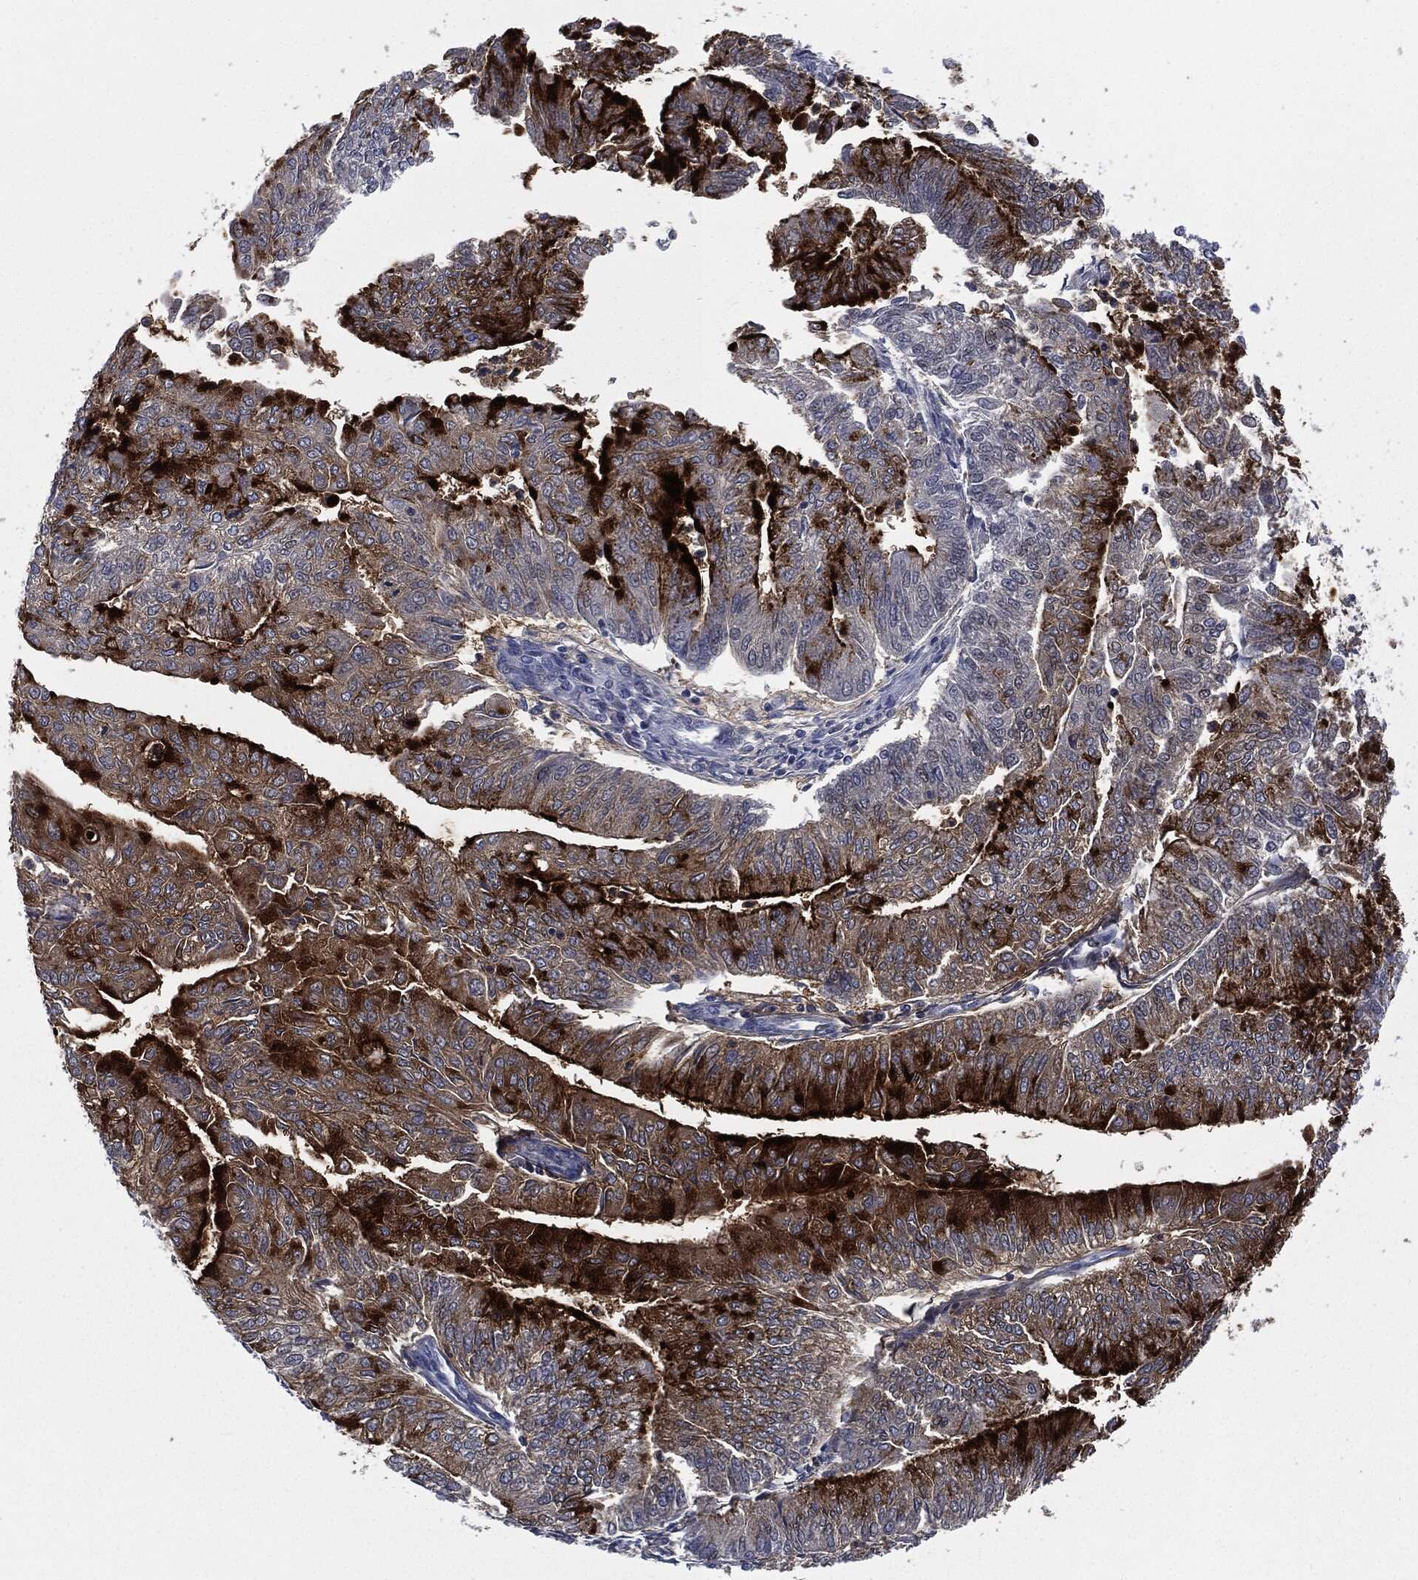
{"staining": {"intensity": "strong", "quantity": "25%-75%", "location": "cytoplasmic/membranous"}, "tissue": "endometrial cancer", "cell_type": "Tumor cells", "image_type": "cancer", "snomed": [{"axis": "morphology", "description": "Adenocarcinoma, NOS"}, {"axis": "topography", "description": "Endometrium"}], "caption": "Protein expression analysis of endometrial cancer (adenocarcinoma) demonstrates strong cytoplasmic/membranous expression in approximately 25%-75% of tumor cells. (DAB IHC, brown staining for protein, blue staining for nuclei).", "gene": "MUC16", "patient": {"sex": "female", "age": 59}}